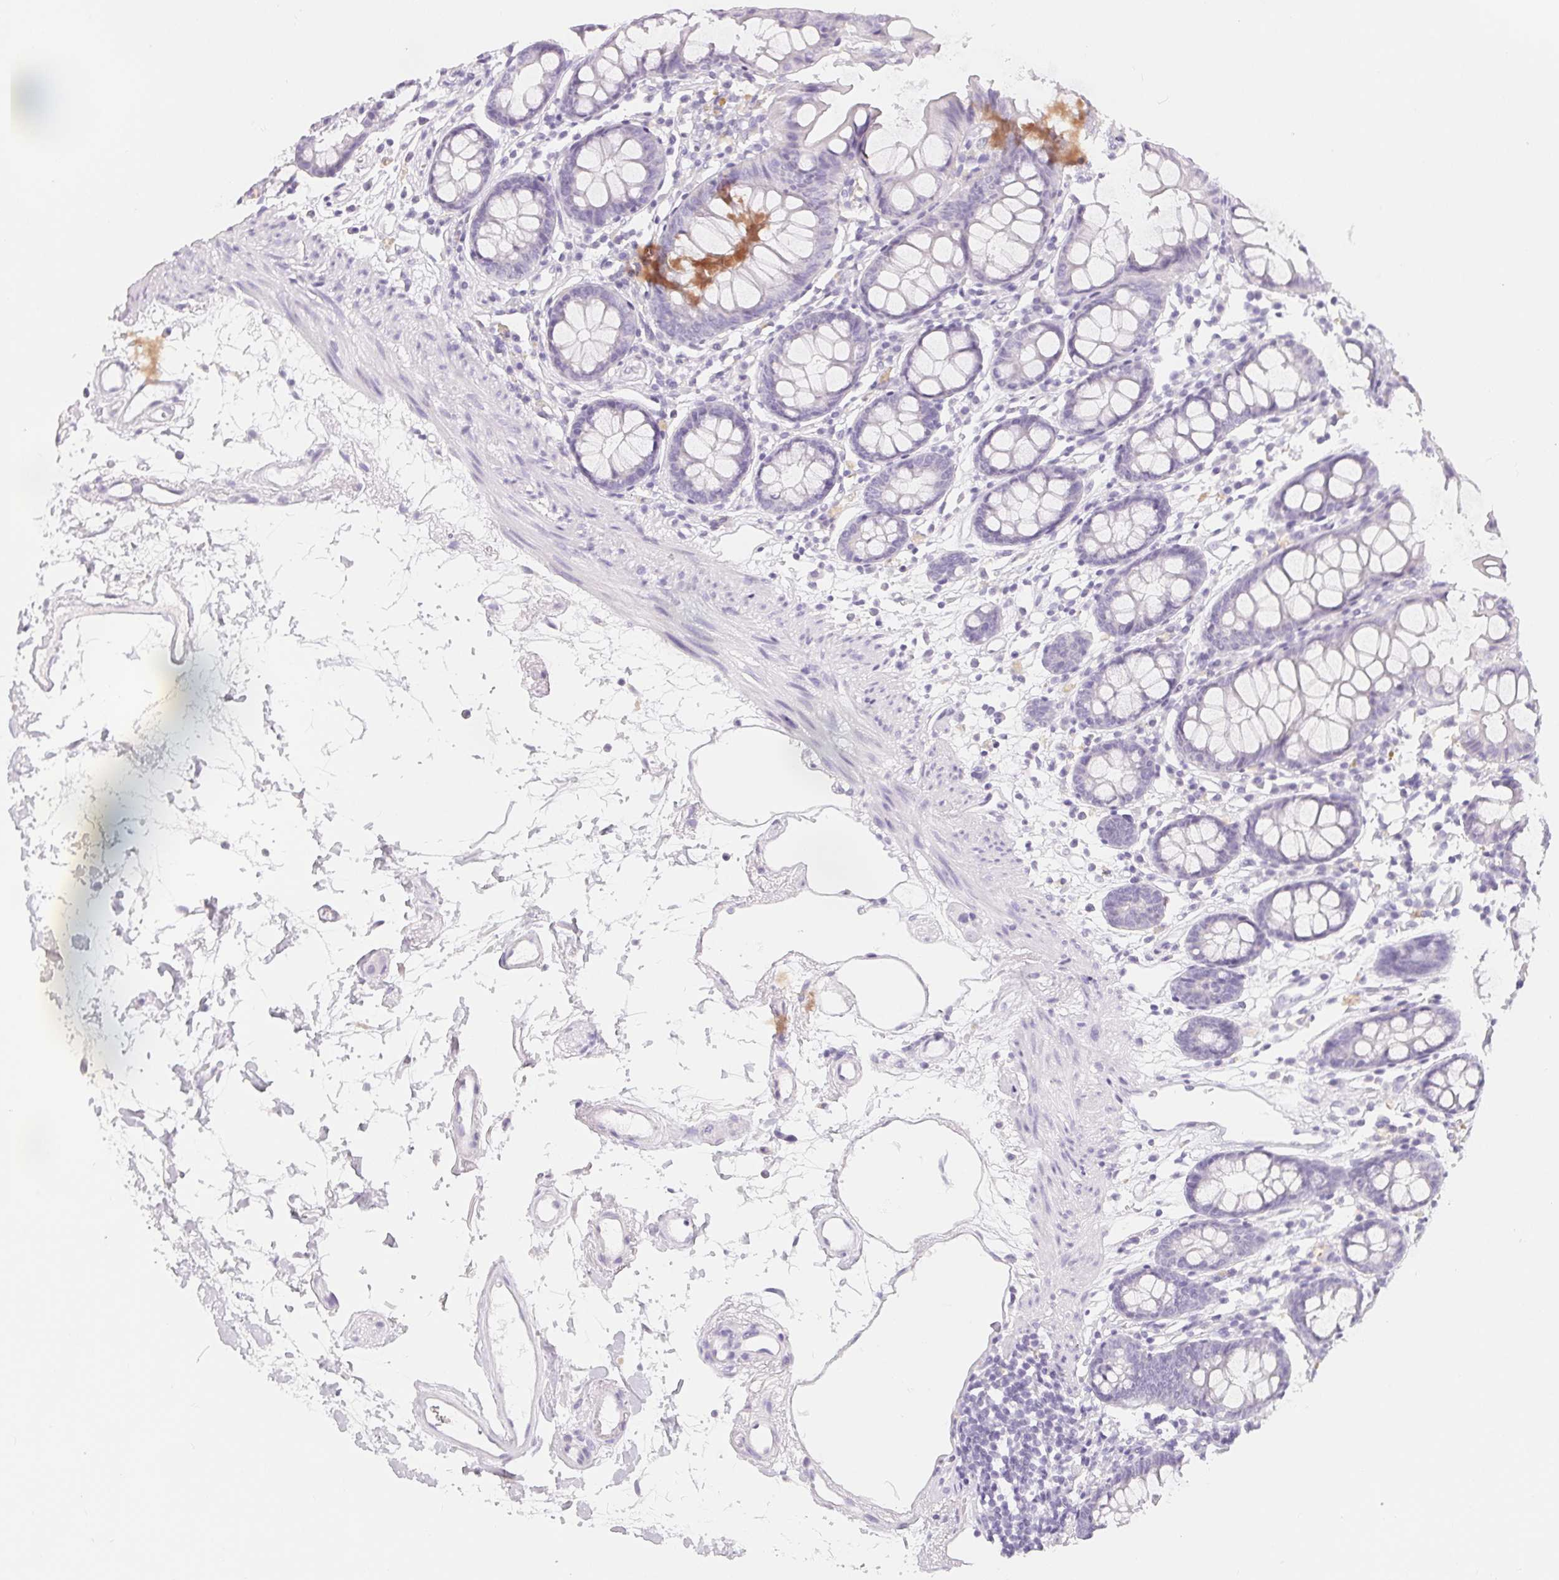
{"staining": {"intensity": "negative", "quantity": "none", "location": "none"}, "tissue": "colon", "cell_type": "Endothelial cells", "image_type": "normal", "snomed": [{"axis": "morphology", "description": "Normal tissue, NOS"}, {"axis": "topography", "description": "Colon"}], "caption": "High power microscopy image of an immunohistochemistry (IHC) histopathology image of normal colon, revealing no significant positivity in endothelial cells.", "gene": "SPACA5B", "patient": {"sex": "female", "age": 84}}